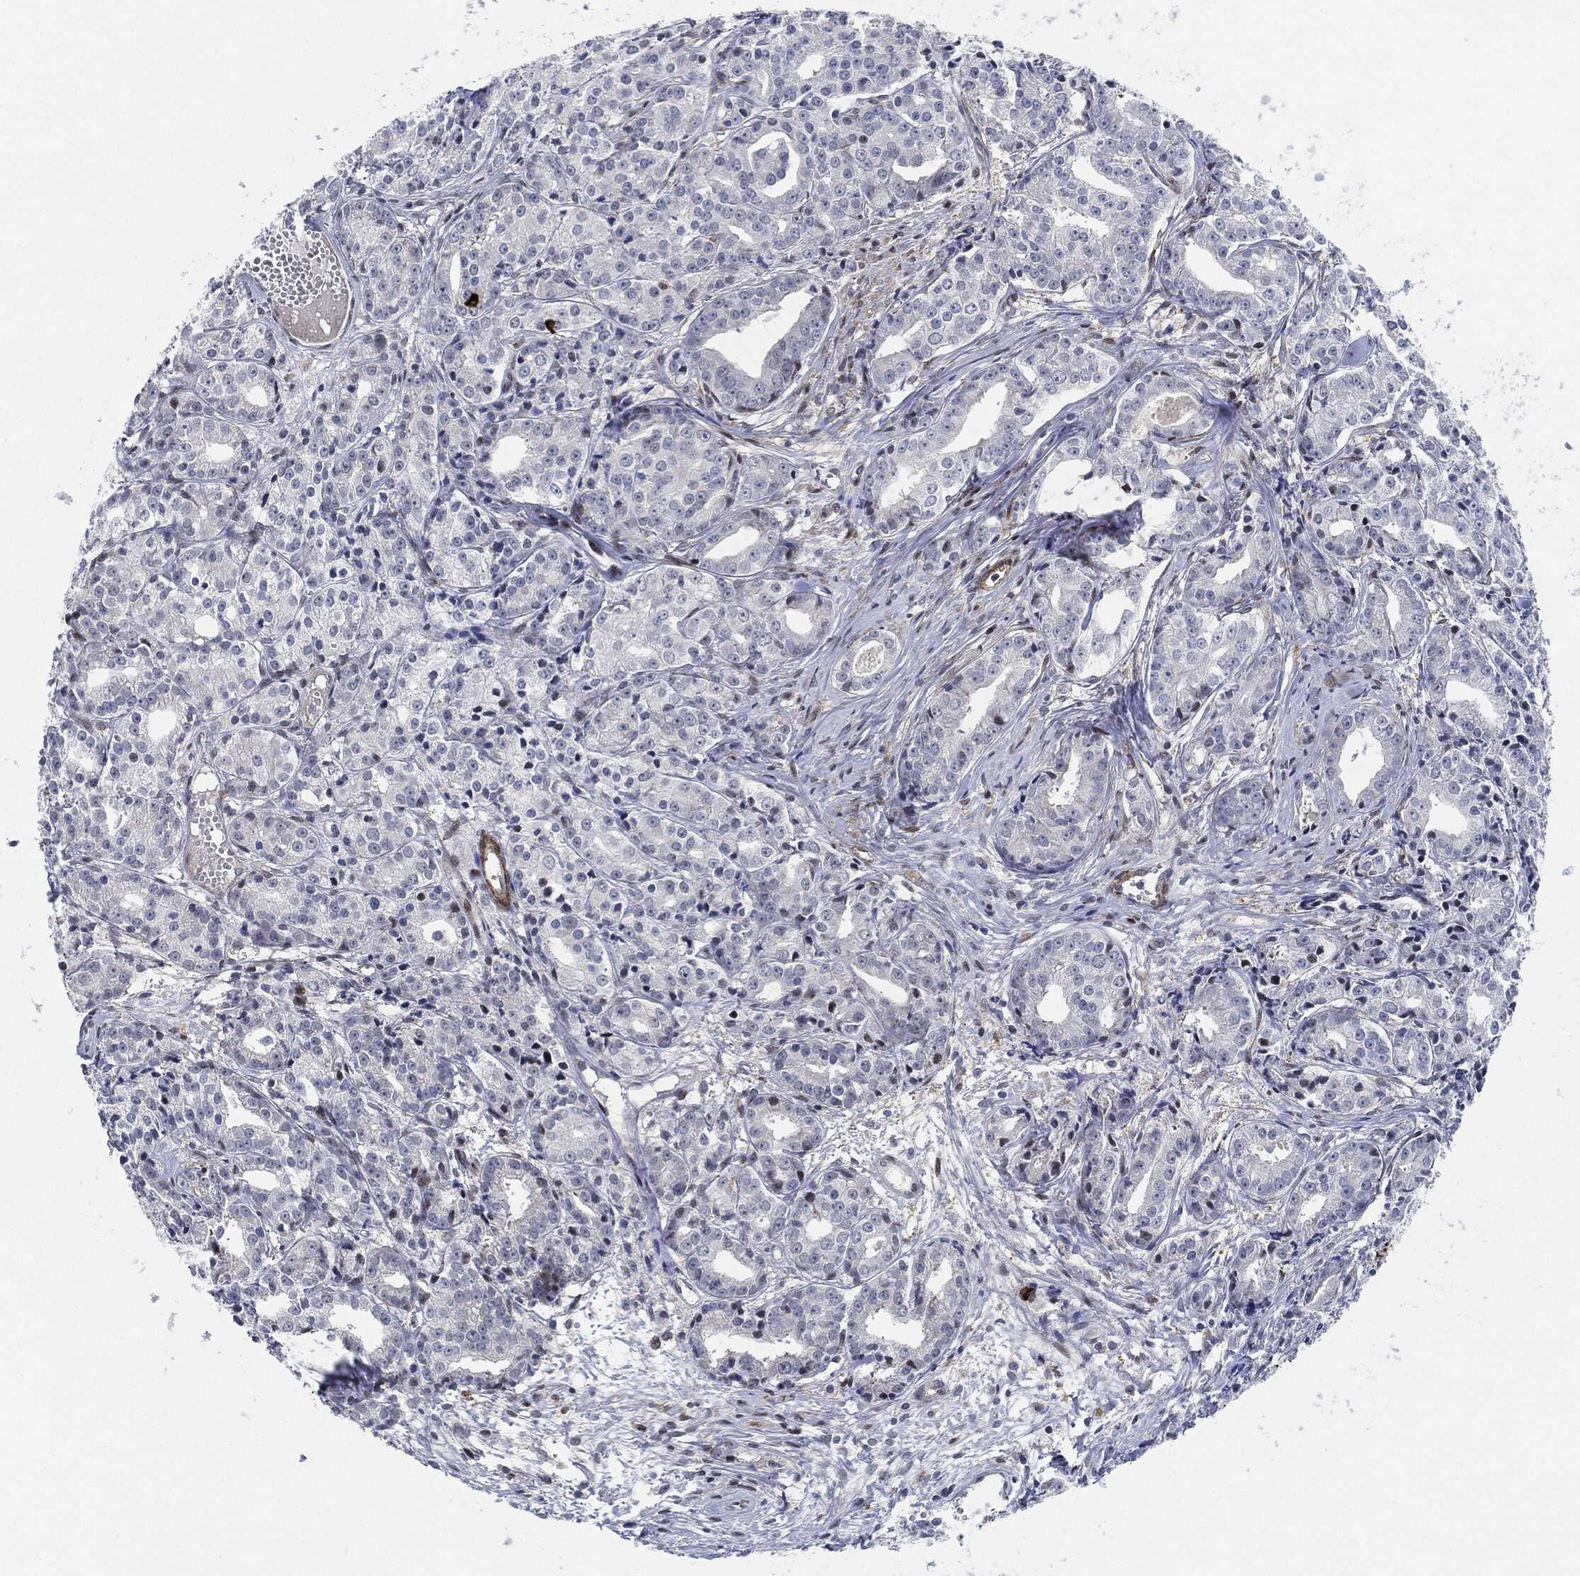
{"staining": {"intensity": "negative", "quantity": "none", "location": "none"}, "tissue": "prostate cancer", "cell_type": "Tumor cells", "image_type": "cancer", "snomed": [{"axis": "morphology", "description": "Adenocarcinoma, Medium grade"}, {"axis": "topography", "description": "Prostate"}], "caption": "The micrograph exhibits no significant staining in tumor cells of prostate cancer.", "gene": "NANOS3", "patient": {"sex": "male", "age": 74}}